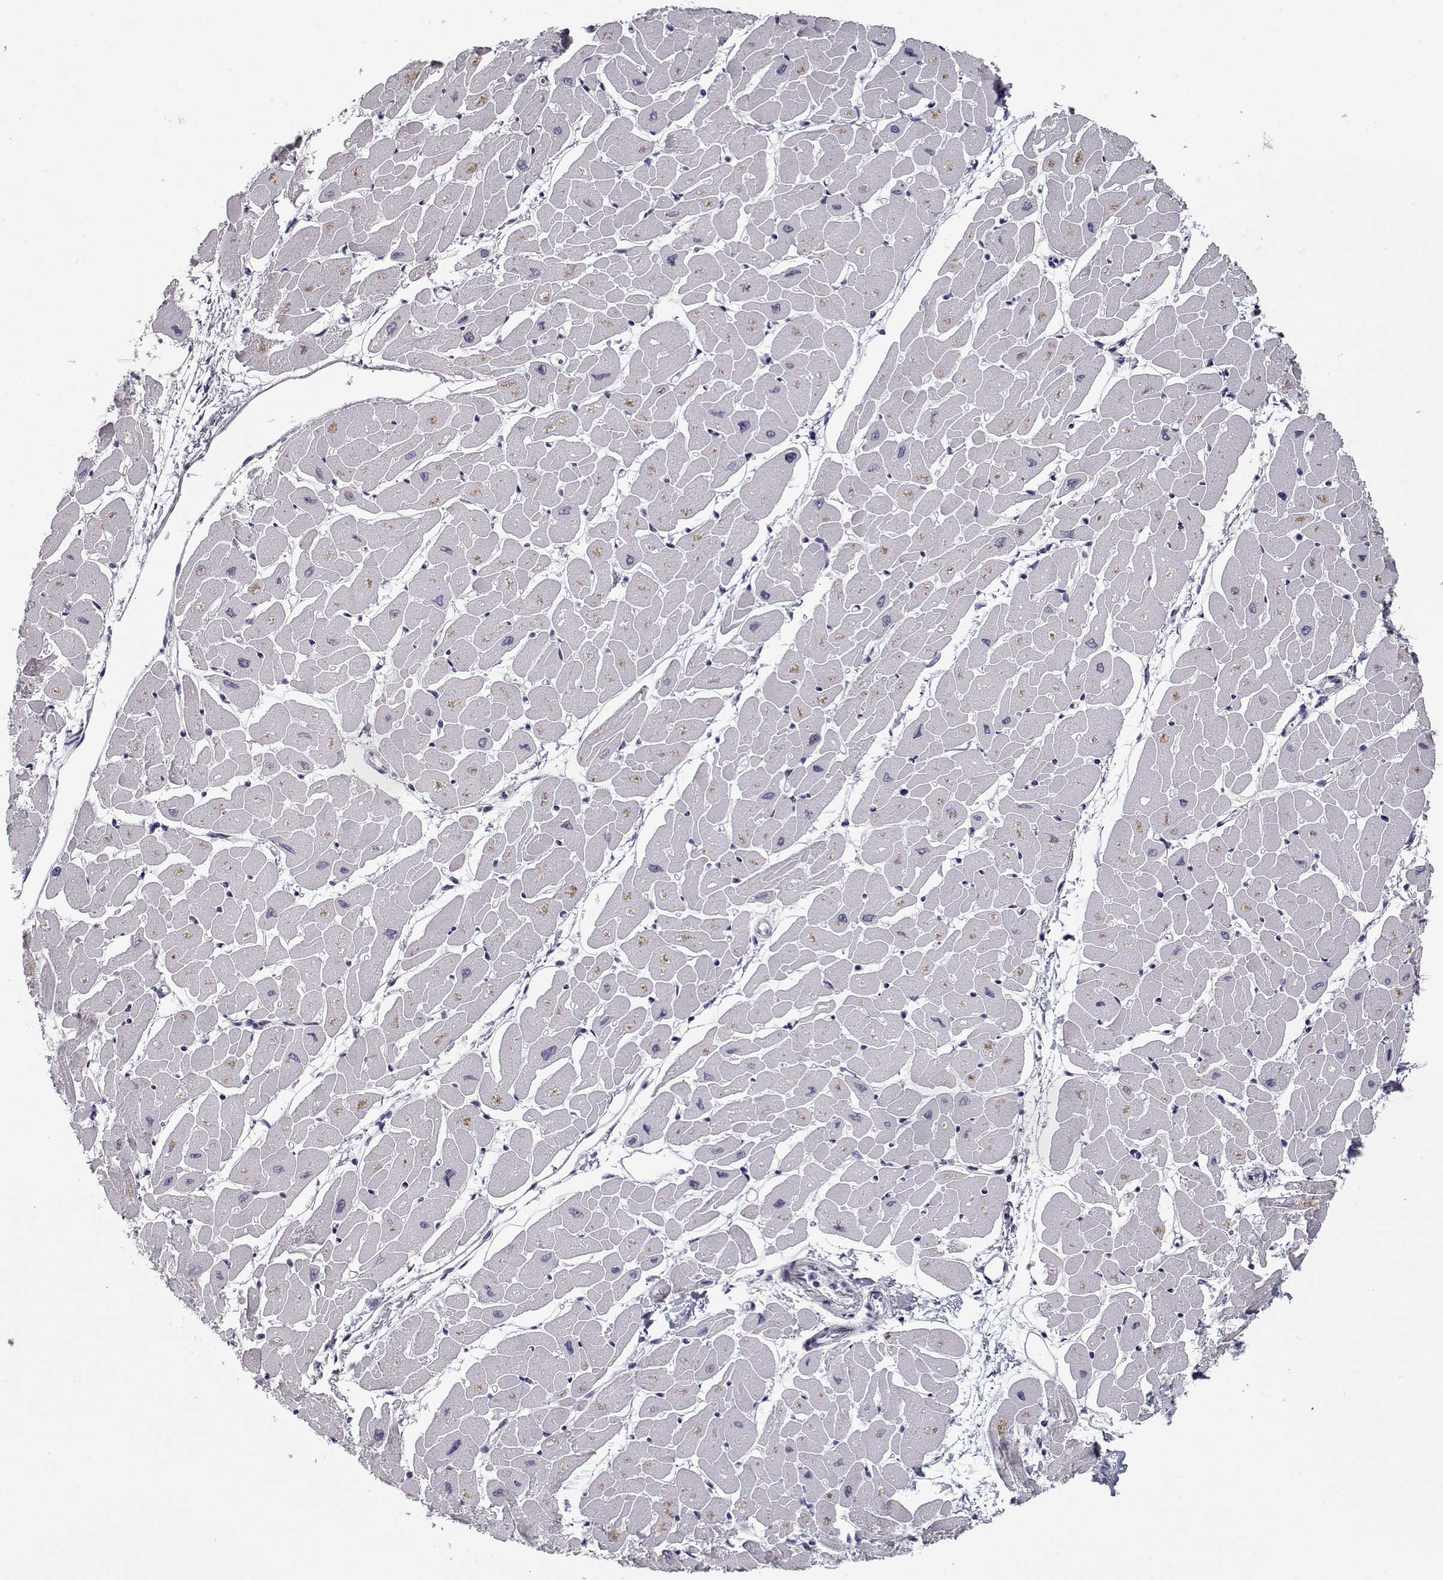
{"staining": {"intensity": "negative", "quantity": "none", "location": "none"}, "tissue": "heart muscle", "cell_type": "Cardiomyocytes", "image_type": "normal", "snomed": [{"axis": "morphology", "description": "Normal tissue, NOS"}, {"axis": "topography", "description": "Heart"}], "caption": "This is a photomicrograph of IHC staining of unremarkable heart muscle, which shows no expression in cardiomyocytes.", "gene": "DDX25", "patient": {"sex": "male", "age": 57}}